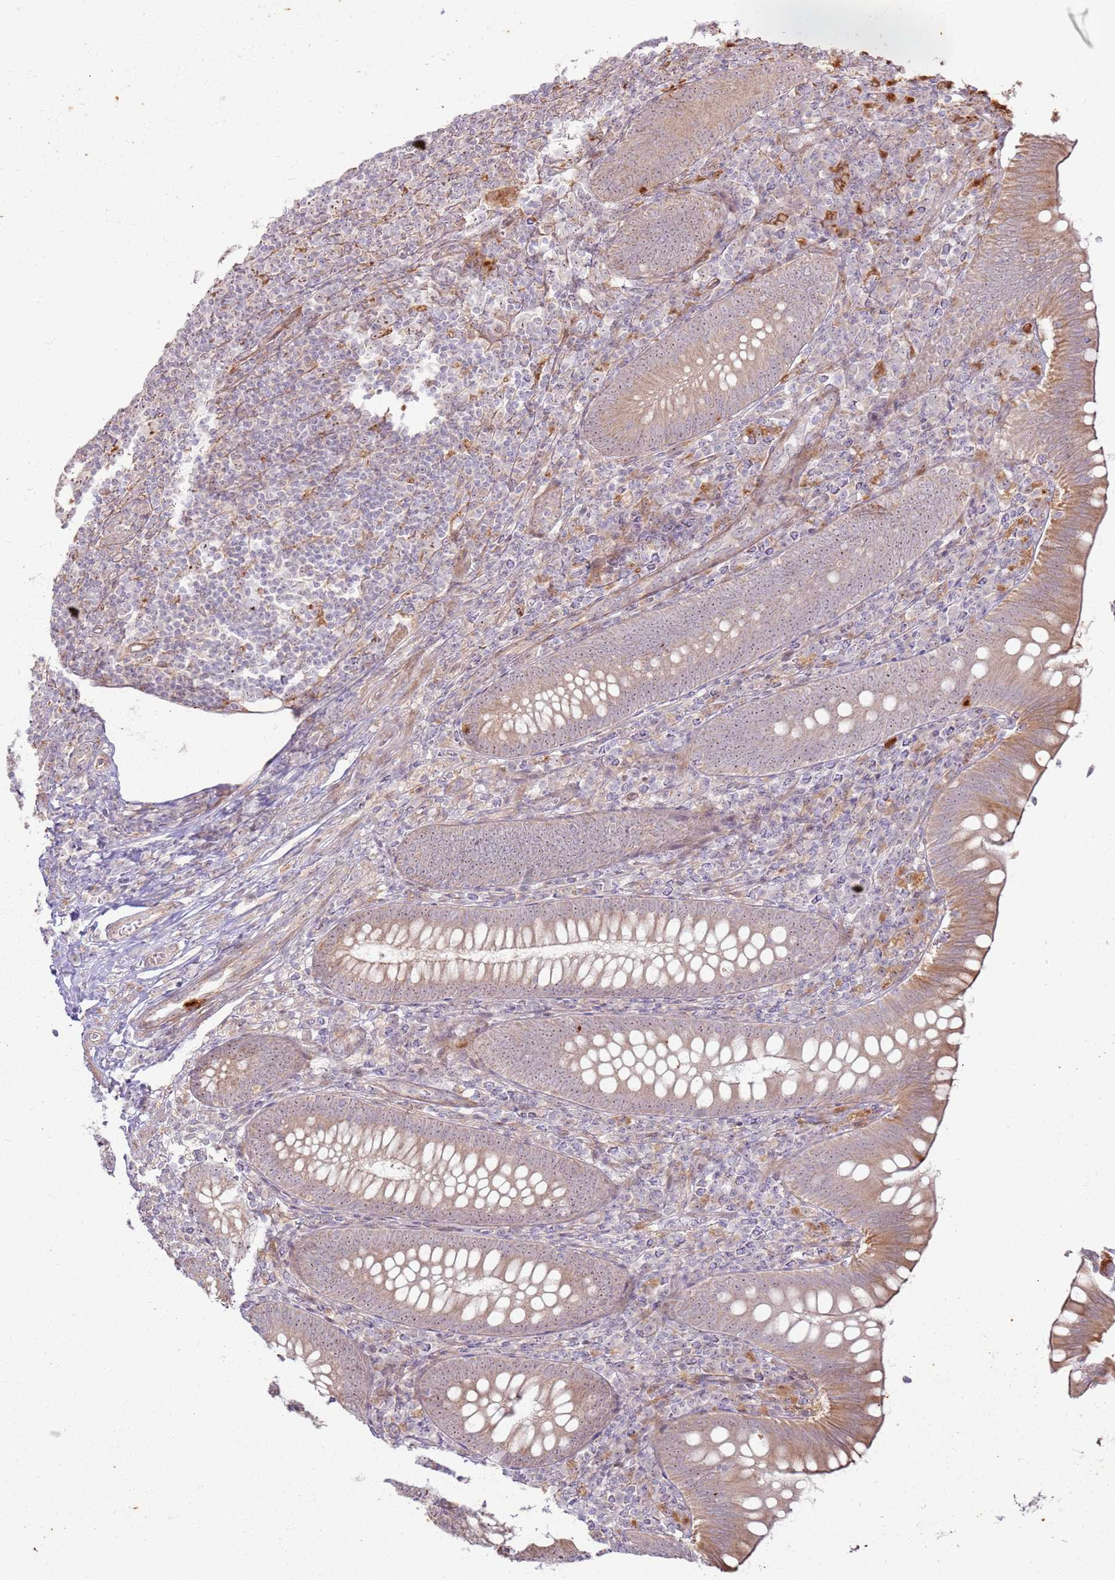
{"staining": {"intensity": "moderate", "quantity": ">75%", "location": "cytoplasmic/membranous,nuclear"}, "tissue": "appendix", "cell_type": "Glandular cells", "image_type": "normal", "snomed": [{"axis": "morphology", "description": "Normal tissue, NOS"}, {"axis": "topography", "description": "Appendix"}], "caption": "Human appendix stained for a protein (brown) displays moderate cytoplasmic/membranous,nuclear positive expression in about >75% of glandular cells.", "gene": "CNPY1", "patient": {"sex": "male", "age": 14}}